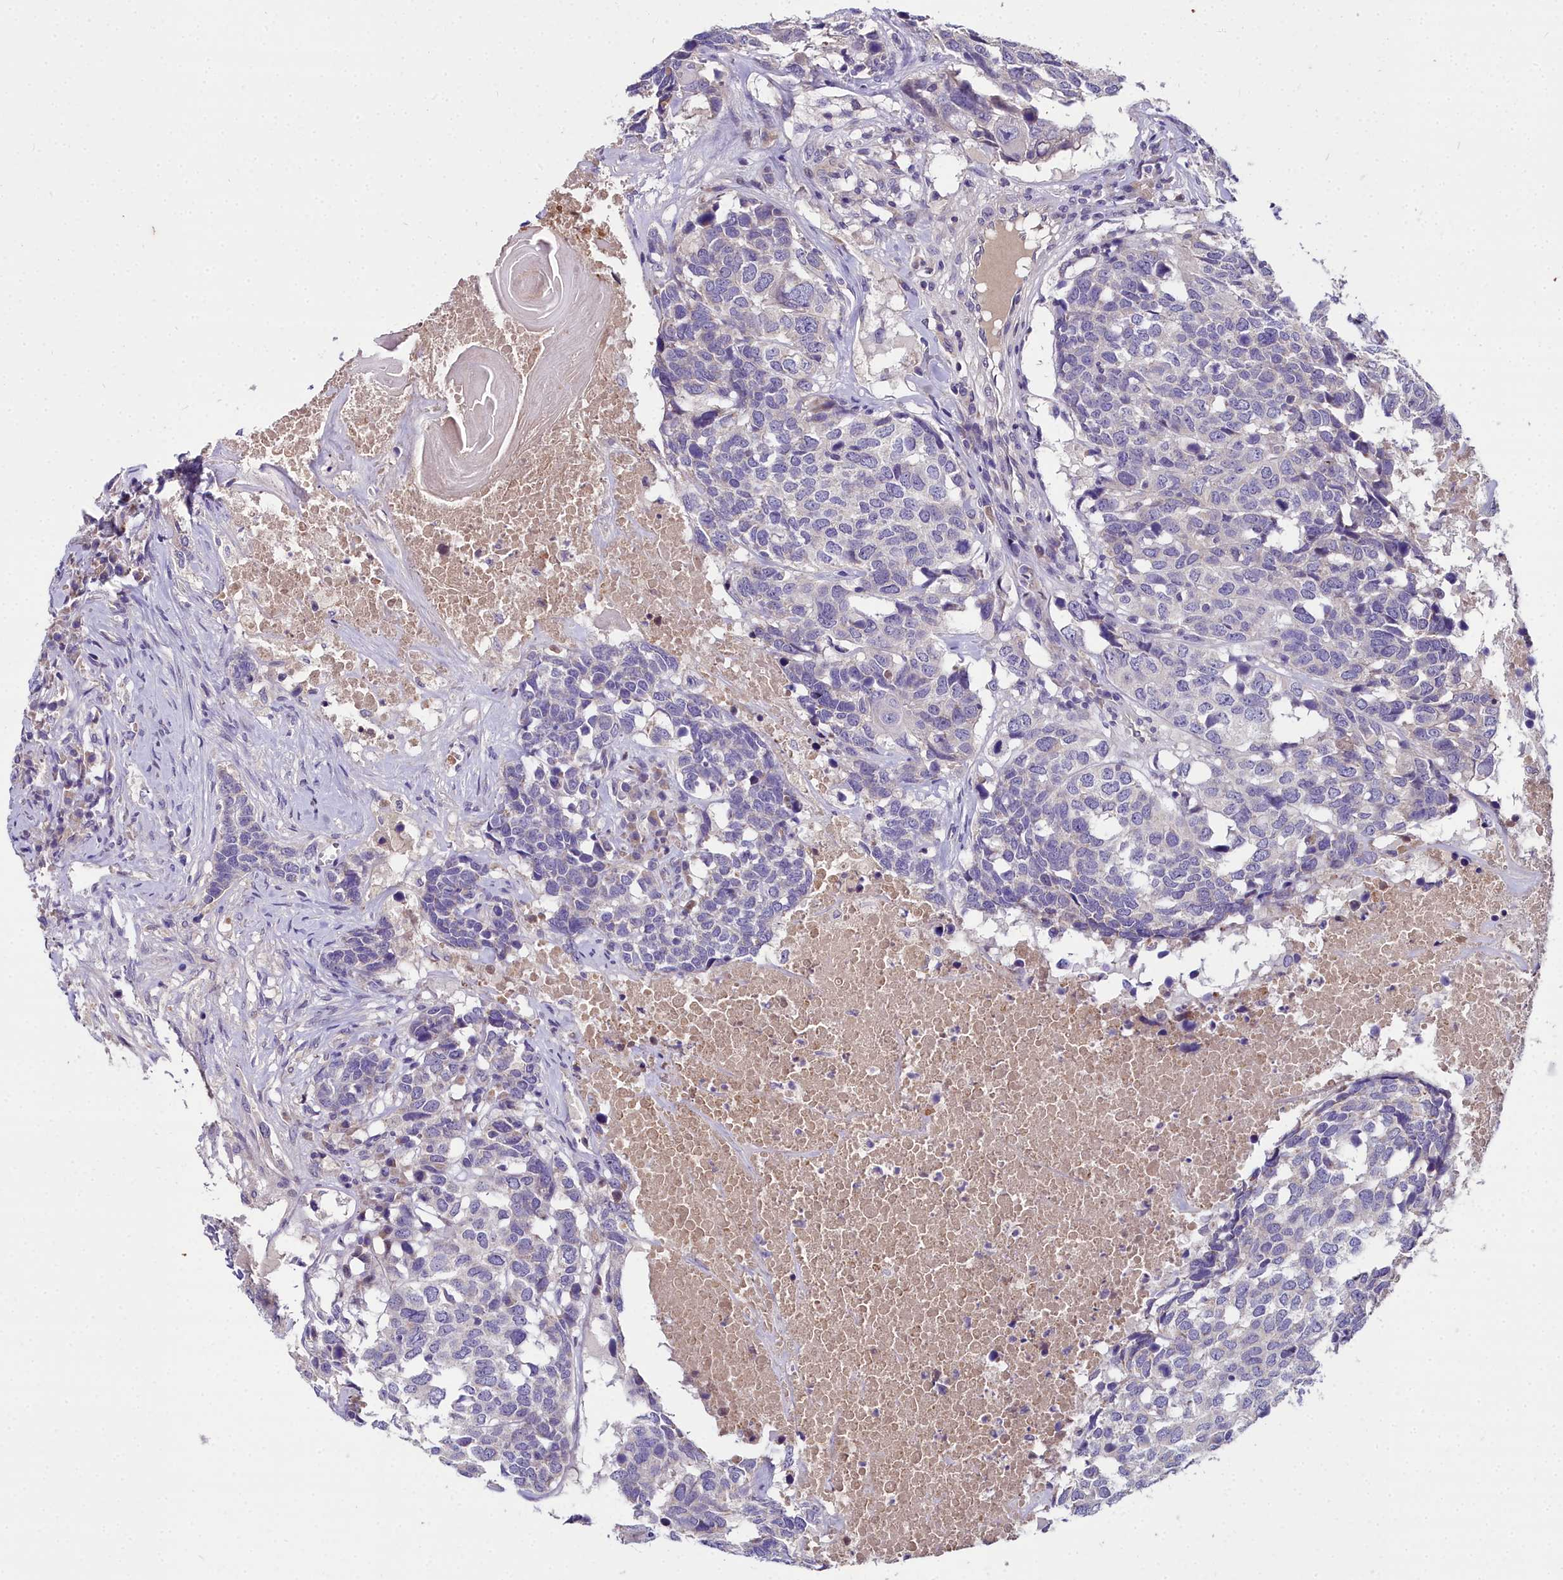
{"staining": {"intensity": "negative", "quantity": "none", "location": "none"}, "tissue": "head and neck cancer", "cell_type": "Tumor cells", "image_type": "cancer", "snomed": [{"axis": "morphology", "description": "Squamous cell carcinoma, NOS"}, {"axis": "topography", "description": "Head-Neck"}], "caption": "A high-resolution micrograph shows immunohistochemistry staining of head and neck squamous cell carcinoma, which displays no significant positivity in tumor cells.", "gene": "NT5M", "patient": {"sex": "male", "age": 66}}